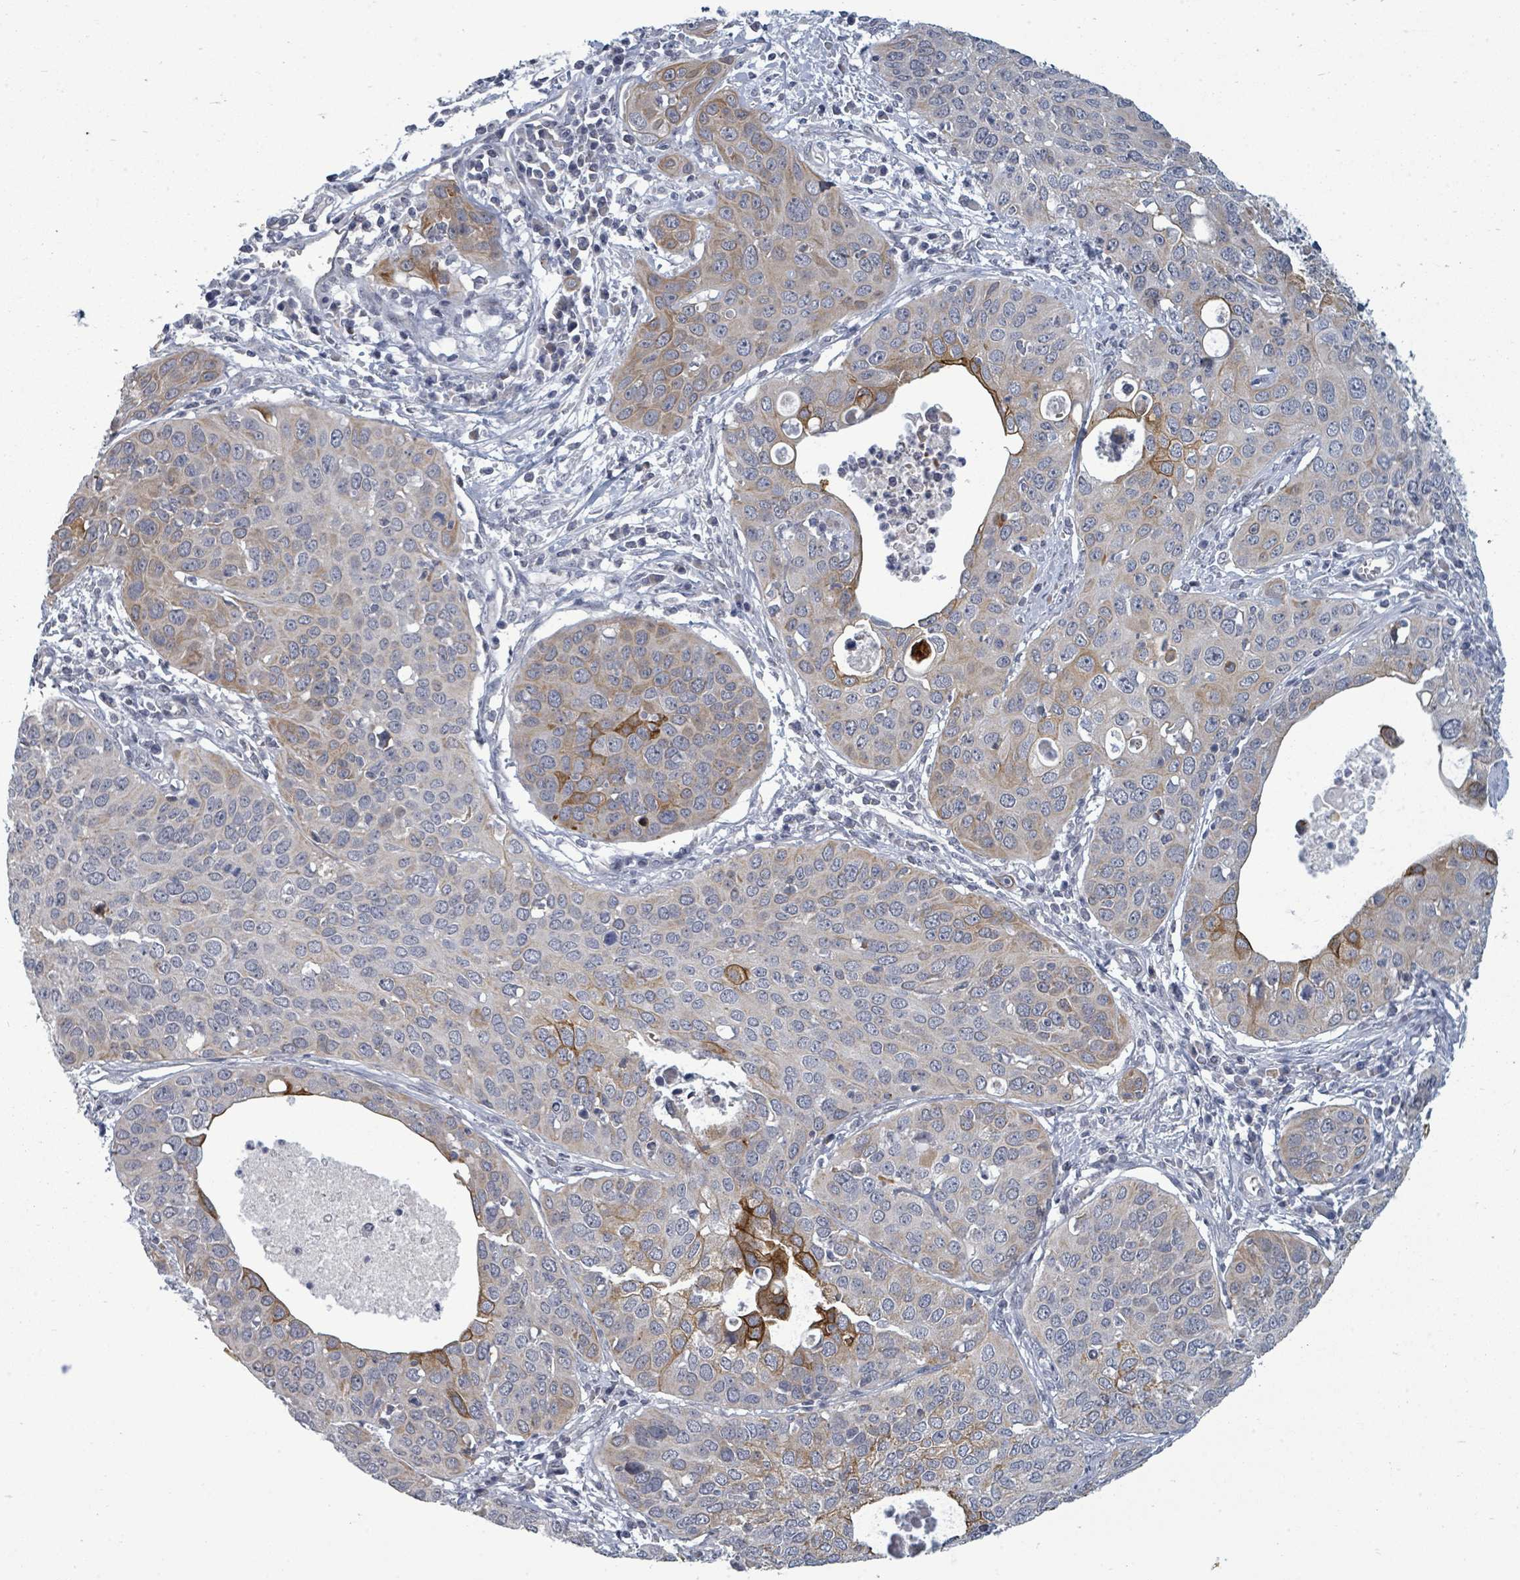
{"staining": {"intensity": "strong", "quantity": "<25%", "location": "cytoplasmic/membranous"}, "tissue": "cervical cancer", "cell_type": "Tumor cells", "image_type": "cancer", "snomed": [{"axis": "morphology", "description": "Squamous cell carcinoma, NOS"}, {"axis": "topography", "description": "Cervix"}], "caption": "Immunohistochemistry (IHC) (DAB) staining of human cervical squamous cell carcinoma demonstrates strong cytoplasmic/membranous protein staining in approximately <25% of tumor cells. The protein is shown in brown color, while the nuclei are stained blue.", "gene": "PTPN20", "patient": {"sex": "female", "age": 36}}